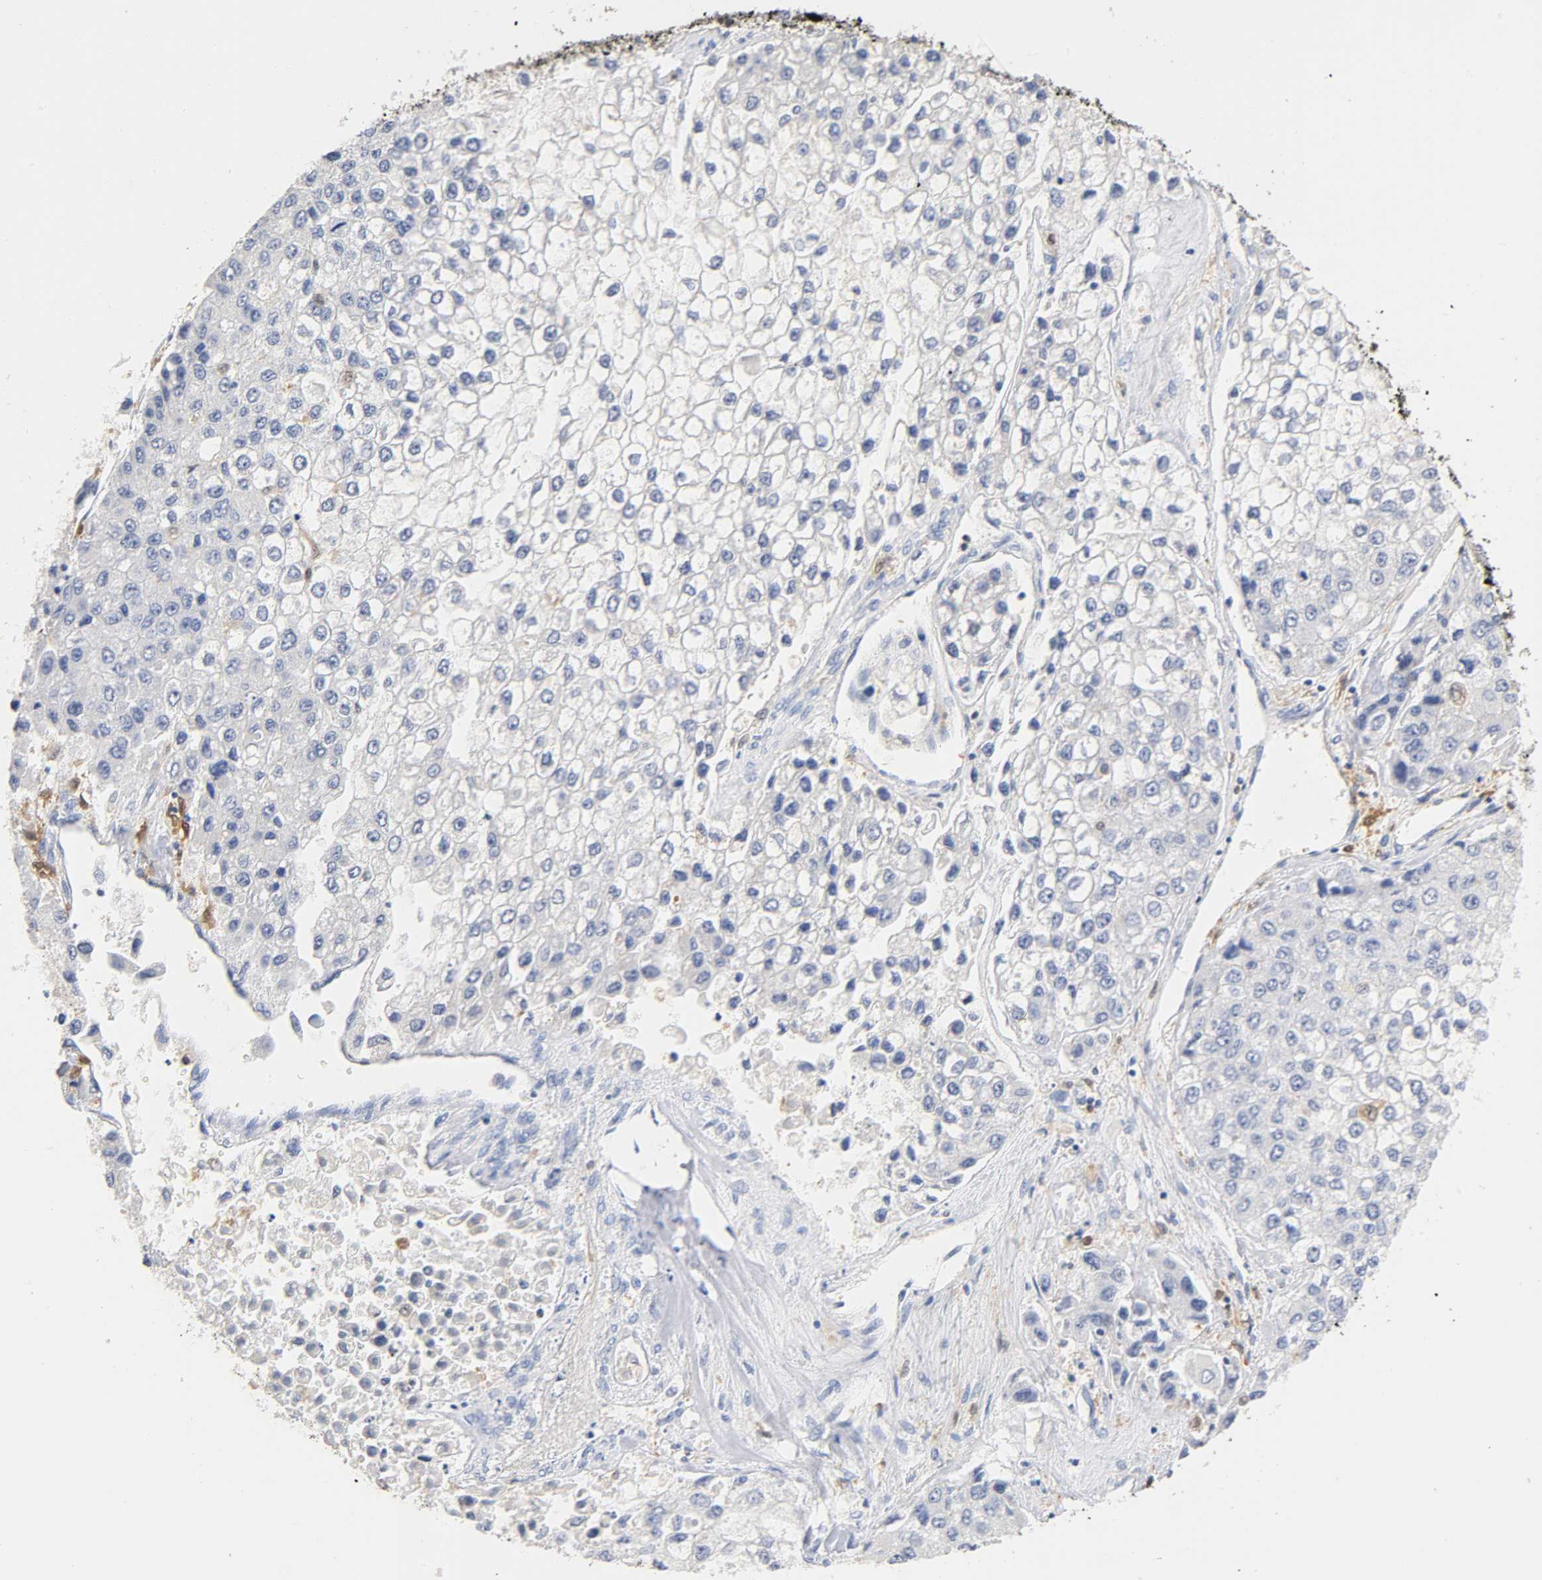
{"staining": {"intensity": "negative", "quantity": "none", "location": "none"}, "tissue": "liver cancer", "cell_type": "Tumor cells", "image_type": "cancer", "snomed": [{"axis": "morphology", "description": "Carcinoma, Hepatocellular, NOS"}, {"axis": "topography", "description": "Liver"}], "caption": "This is an IHC histopathology image of liver cancer. There is no expression in tumor cells.", "gene": "IL18", "patient": {"sex": "female", "age": 66}}